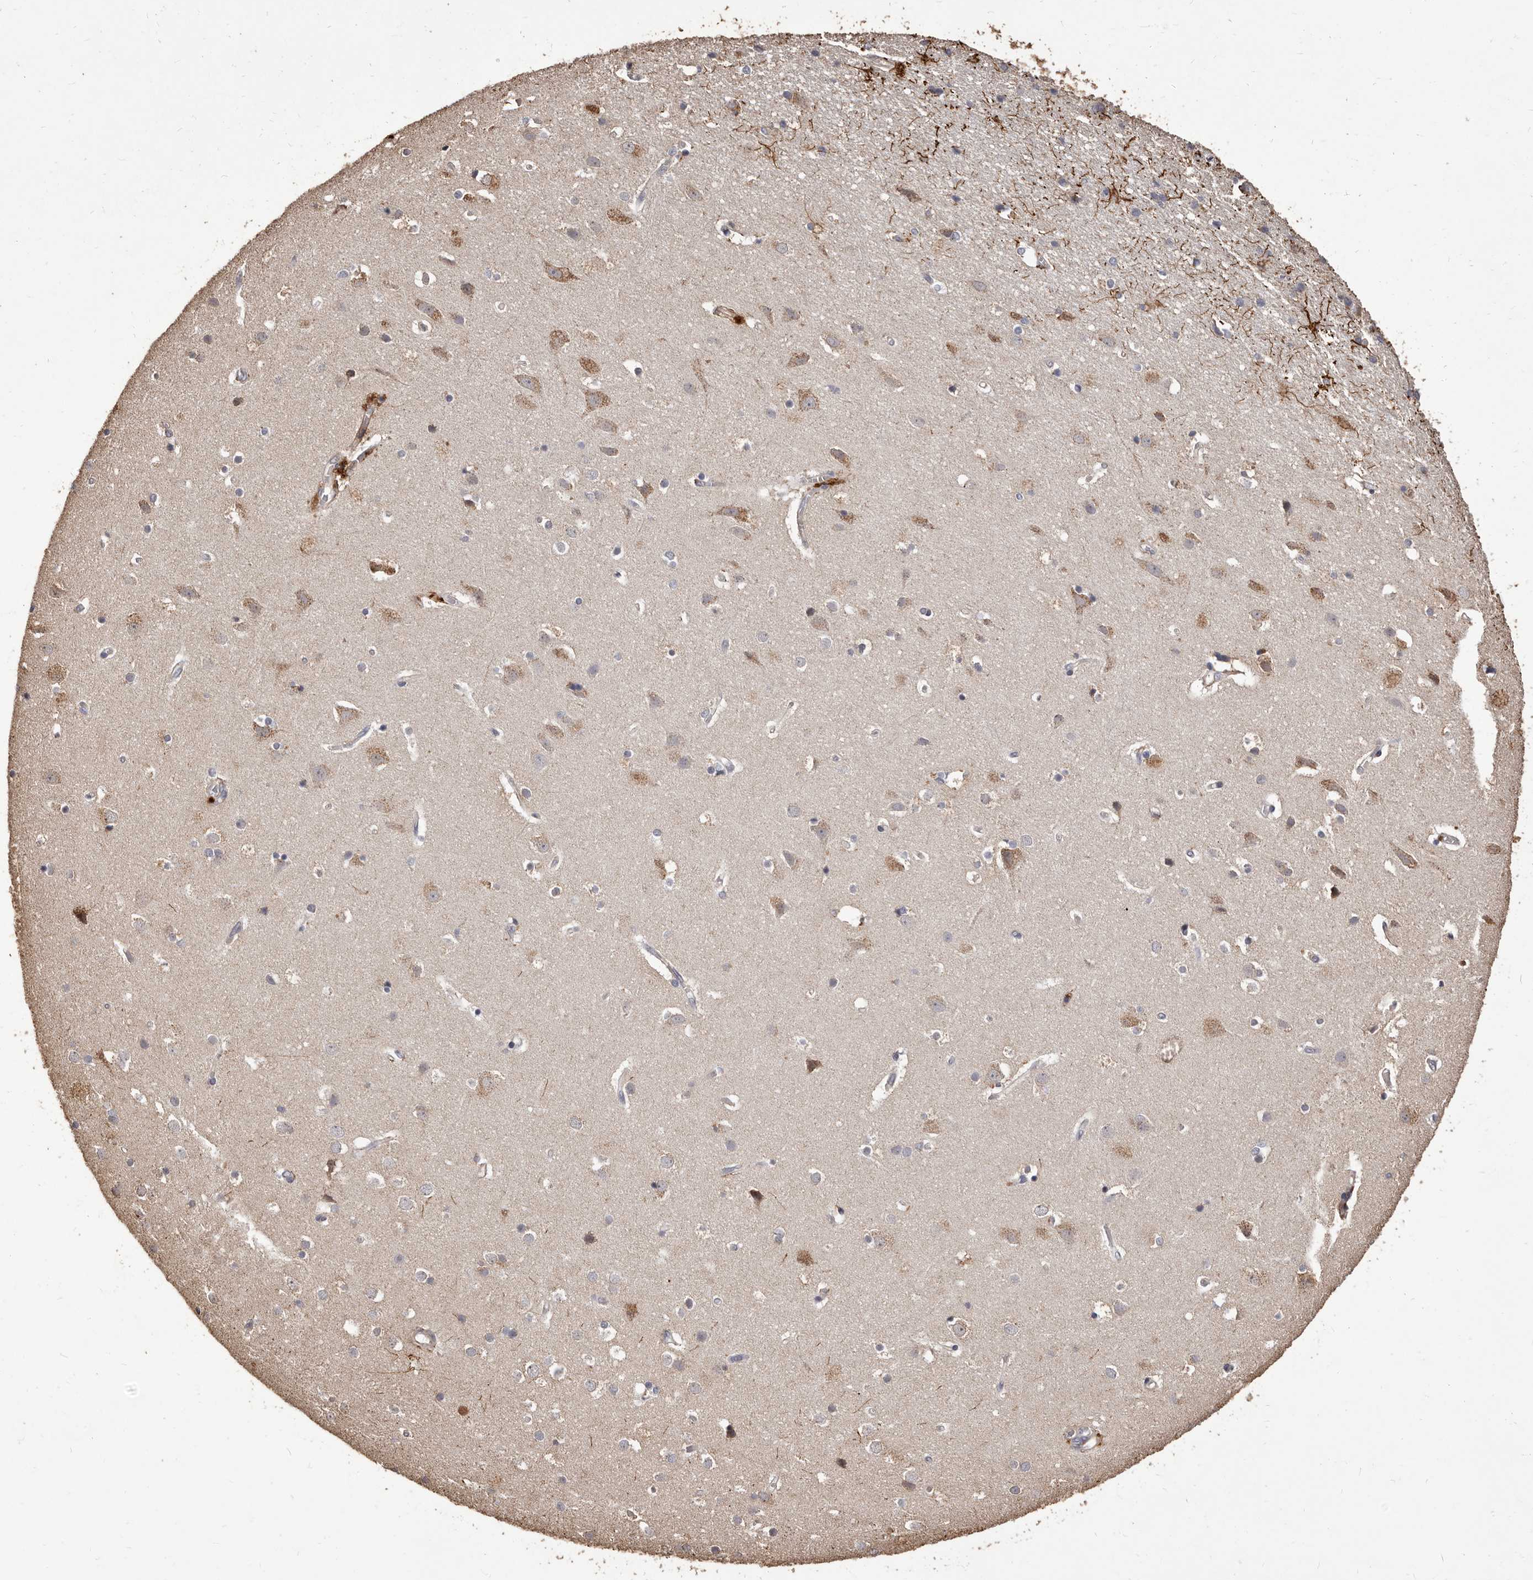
{"staining": {"intensity": "weak", "quantity": ">75%", "location": "cytoplasmic/membranous"}, "tissue": "cerebral cortex", "cell_type": "Endothelial cells", "image_type": "normal", "snomed": [{"axis": "morphology", "description": "Normal tissue, NOS"}, {"axis": "topography", "description": "Cerebral cortex"}], "caption": "DAB (3,3'-diaminobenzidine) immunohistochemical staining of normal human cerebral cortex exhibits weak cytoplasmic/membranous protein staining in about >75% of endothelial cells. The staining was performed using DAB (3,3'-diaminobenzidine) to visualize the protein expression in brown, while the nuclei were stained in blue with hematoxylin (Magnification: 20x).", "gene": "ALPK1", "patient": {"sex": "male", "age": 54}}